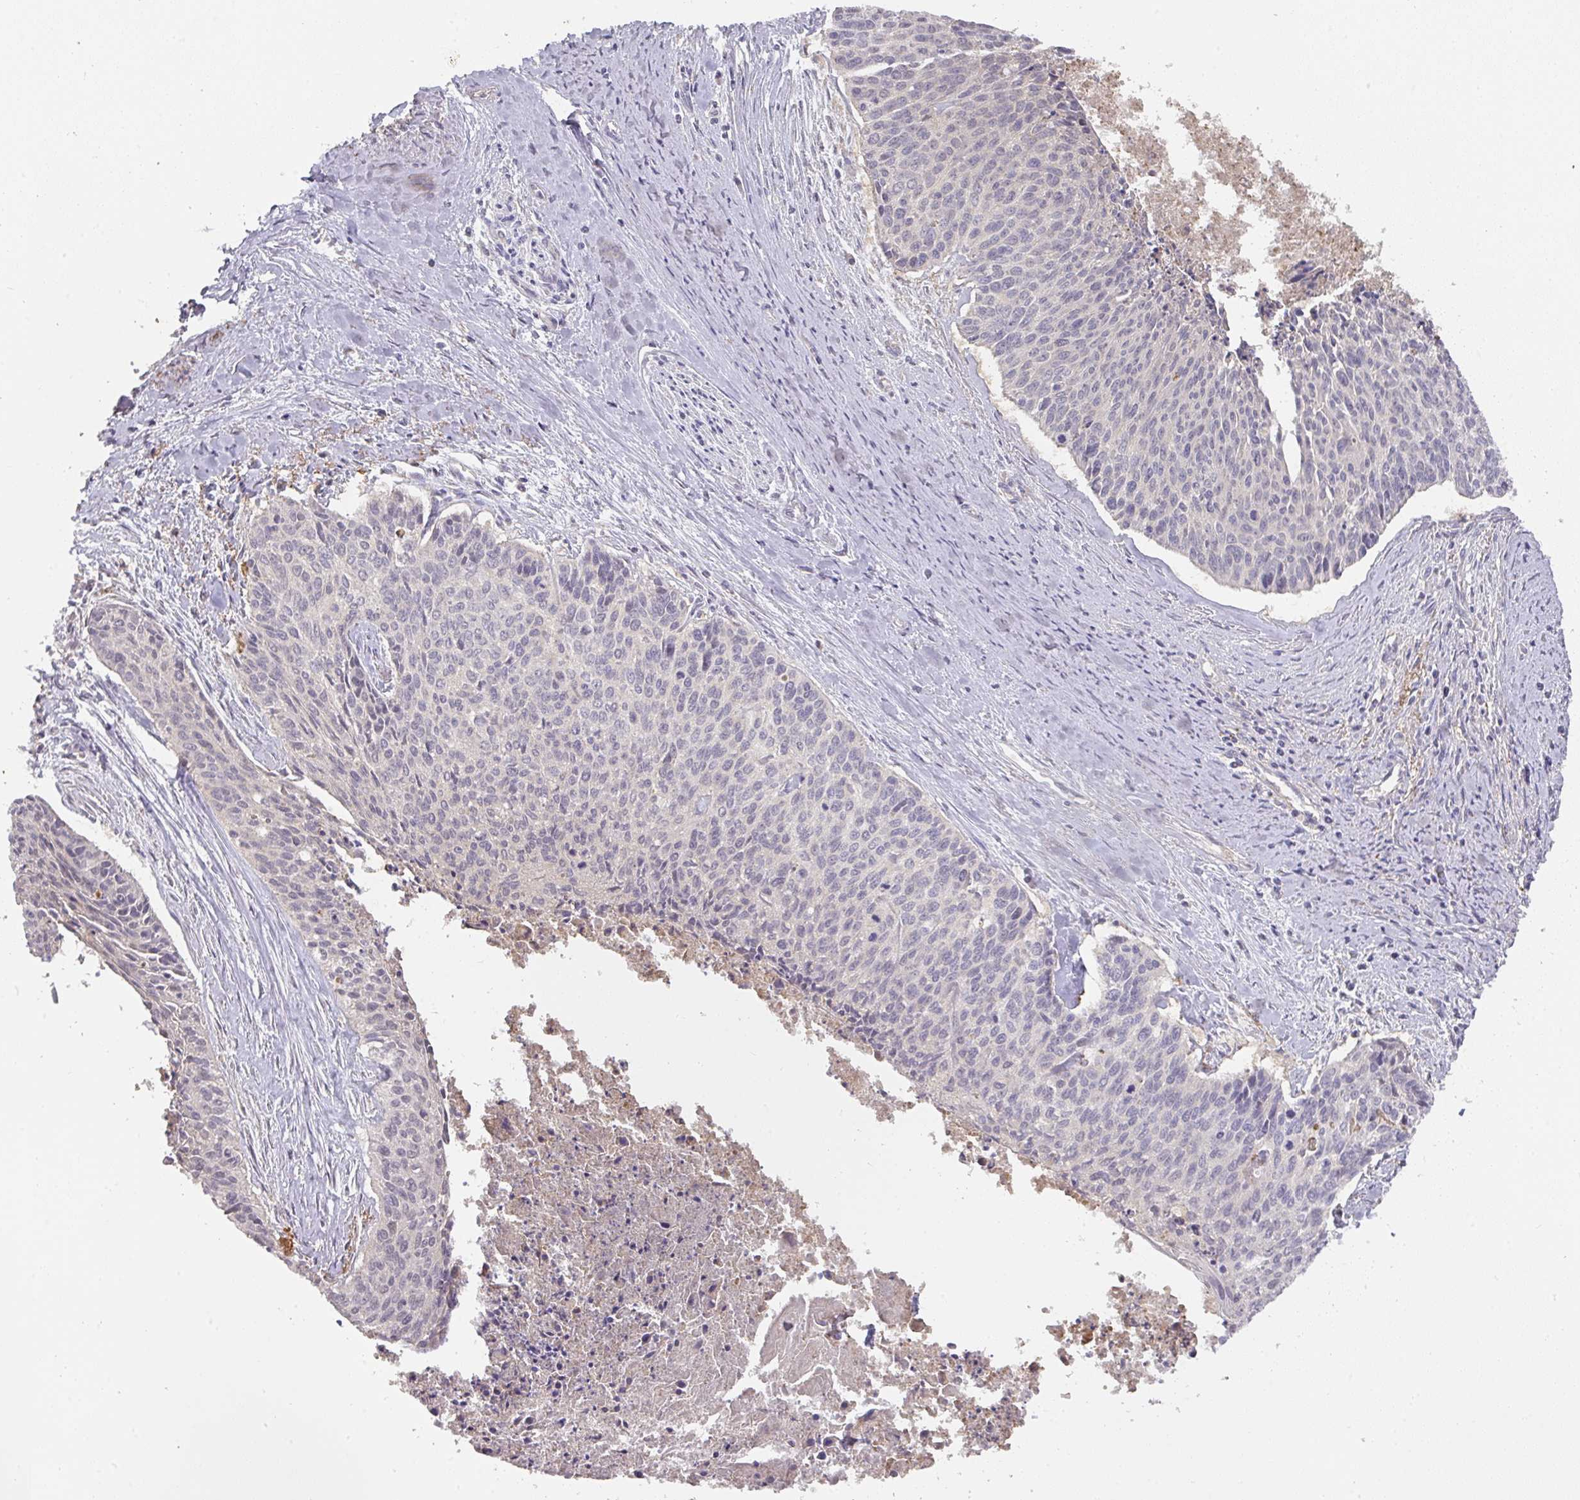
{"staining": {"intensity": "negative", "quantity": "none", "location": "none"}, "tissue": "cervical cancer", "cell_type": "Tumor cells", "image_type": "cancer", "snomed": [{"axis": "morphology", "description": "Squamous cell carcinoma, NOS"}, {"axis": "topography", "description": "Cervix"}], "caption": "DAB immunohistochemical staining of human cervical cancer demonstrates no significant staining in tumor cells. The staining was performed using DAB to visualize the protein expression in brown, while the nuclei were stained in blue with hematoxylin (Magnification: 20x).", "gene": "FOXN4", "patient": {"sex": "female", "age": 55}}